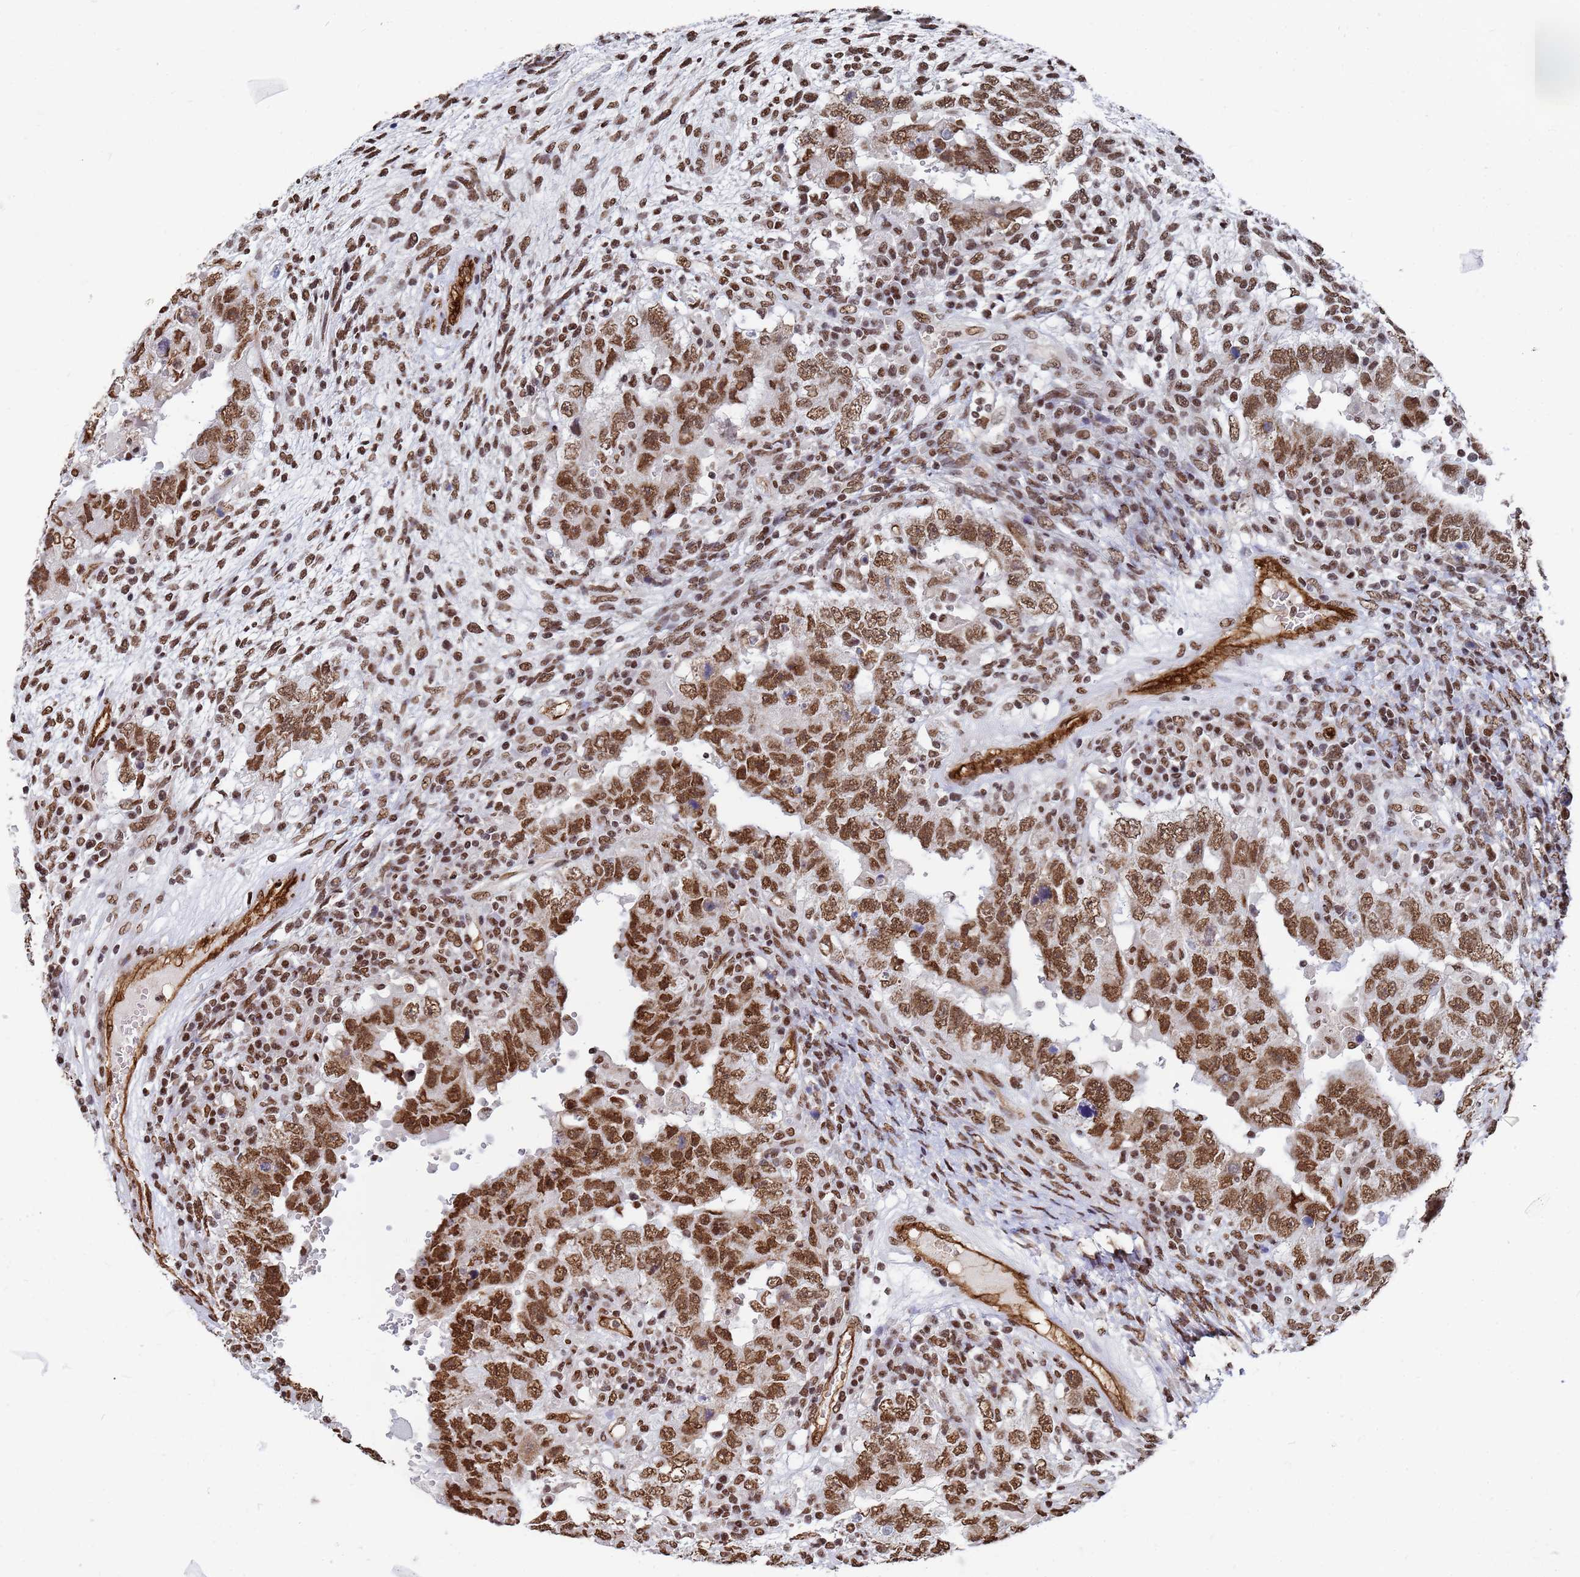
{"staining": {"intensity": "strong", "quantity": ">75%", "location": "nuclear"}, "tissue": "testis cancer", "cell_type": "Tumor cells", "image_type": "cancer", "snomed": [{"axis": "morphology", "description": "Carcinoma, Embryonal, NOS"}, {"axis": "topography", "description": "Testis"}], "caption": "IHC of human testis cancer demonstrates high levels of strong nuclear staining in approximately >75% of tumor cells.", "gene": "RAVER2", "patient": {"sex": "male", "age": 26}}